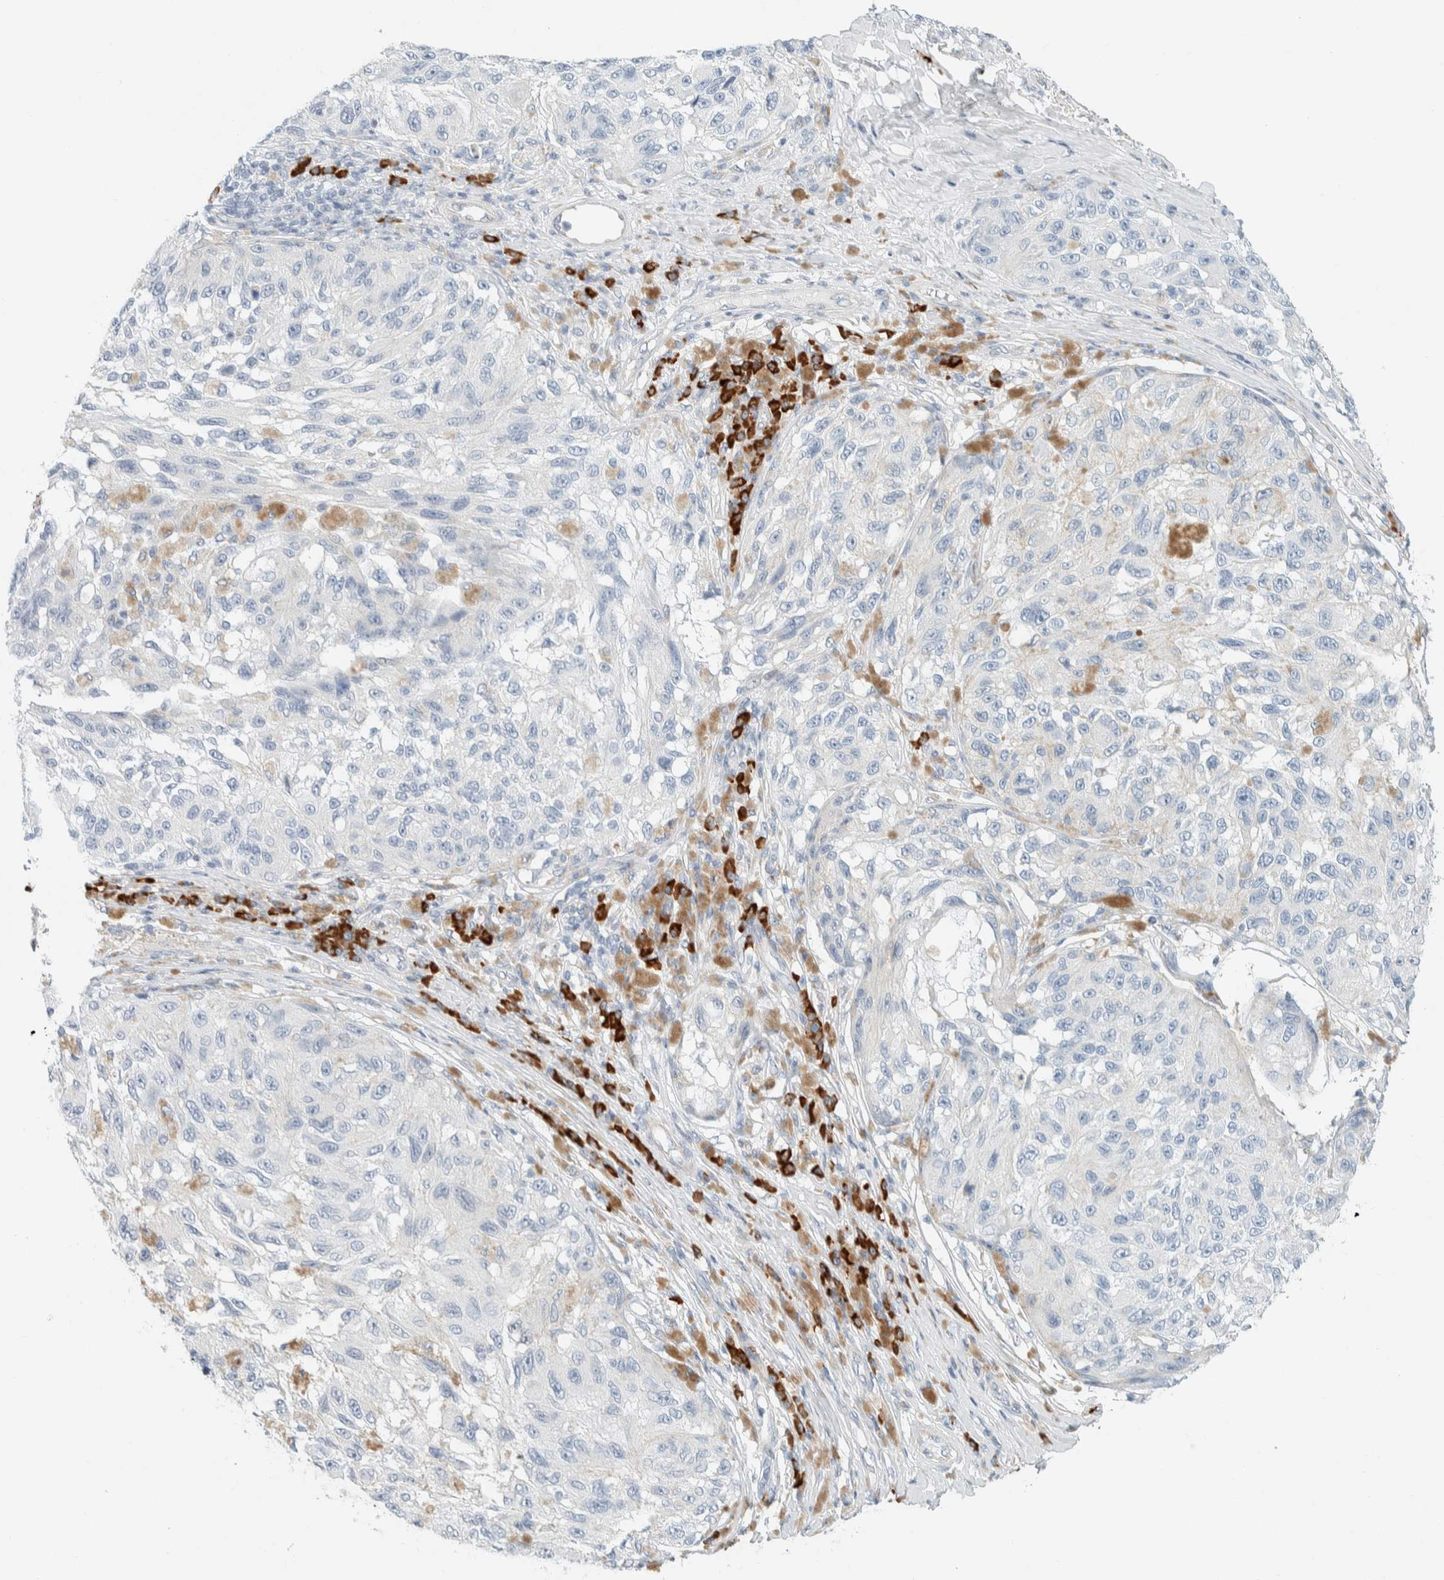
{"staining": {"intensity": "negative", "quantity": "none", "location": "none"}, "tissue": "melanoma", "cell_type": "Tumor cells", "image_type": "cancer", "snomed": [{"axis": "morphology", "description": "Malignant melanoma, NOS"}, {"axis": "topography", "description": "Skin"}], "caption": "High power microscopy micrograph of an immunohistochemistry histopathology image of melanoma, revealing no significant staining in tumor cells.", "gene": "ARHGAP27", "patient": {"sex": "female", "age": 73}}